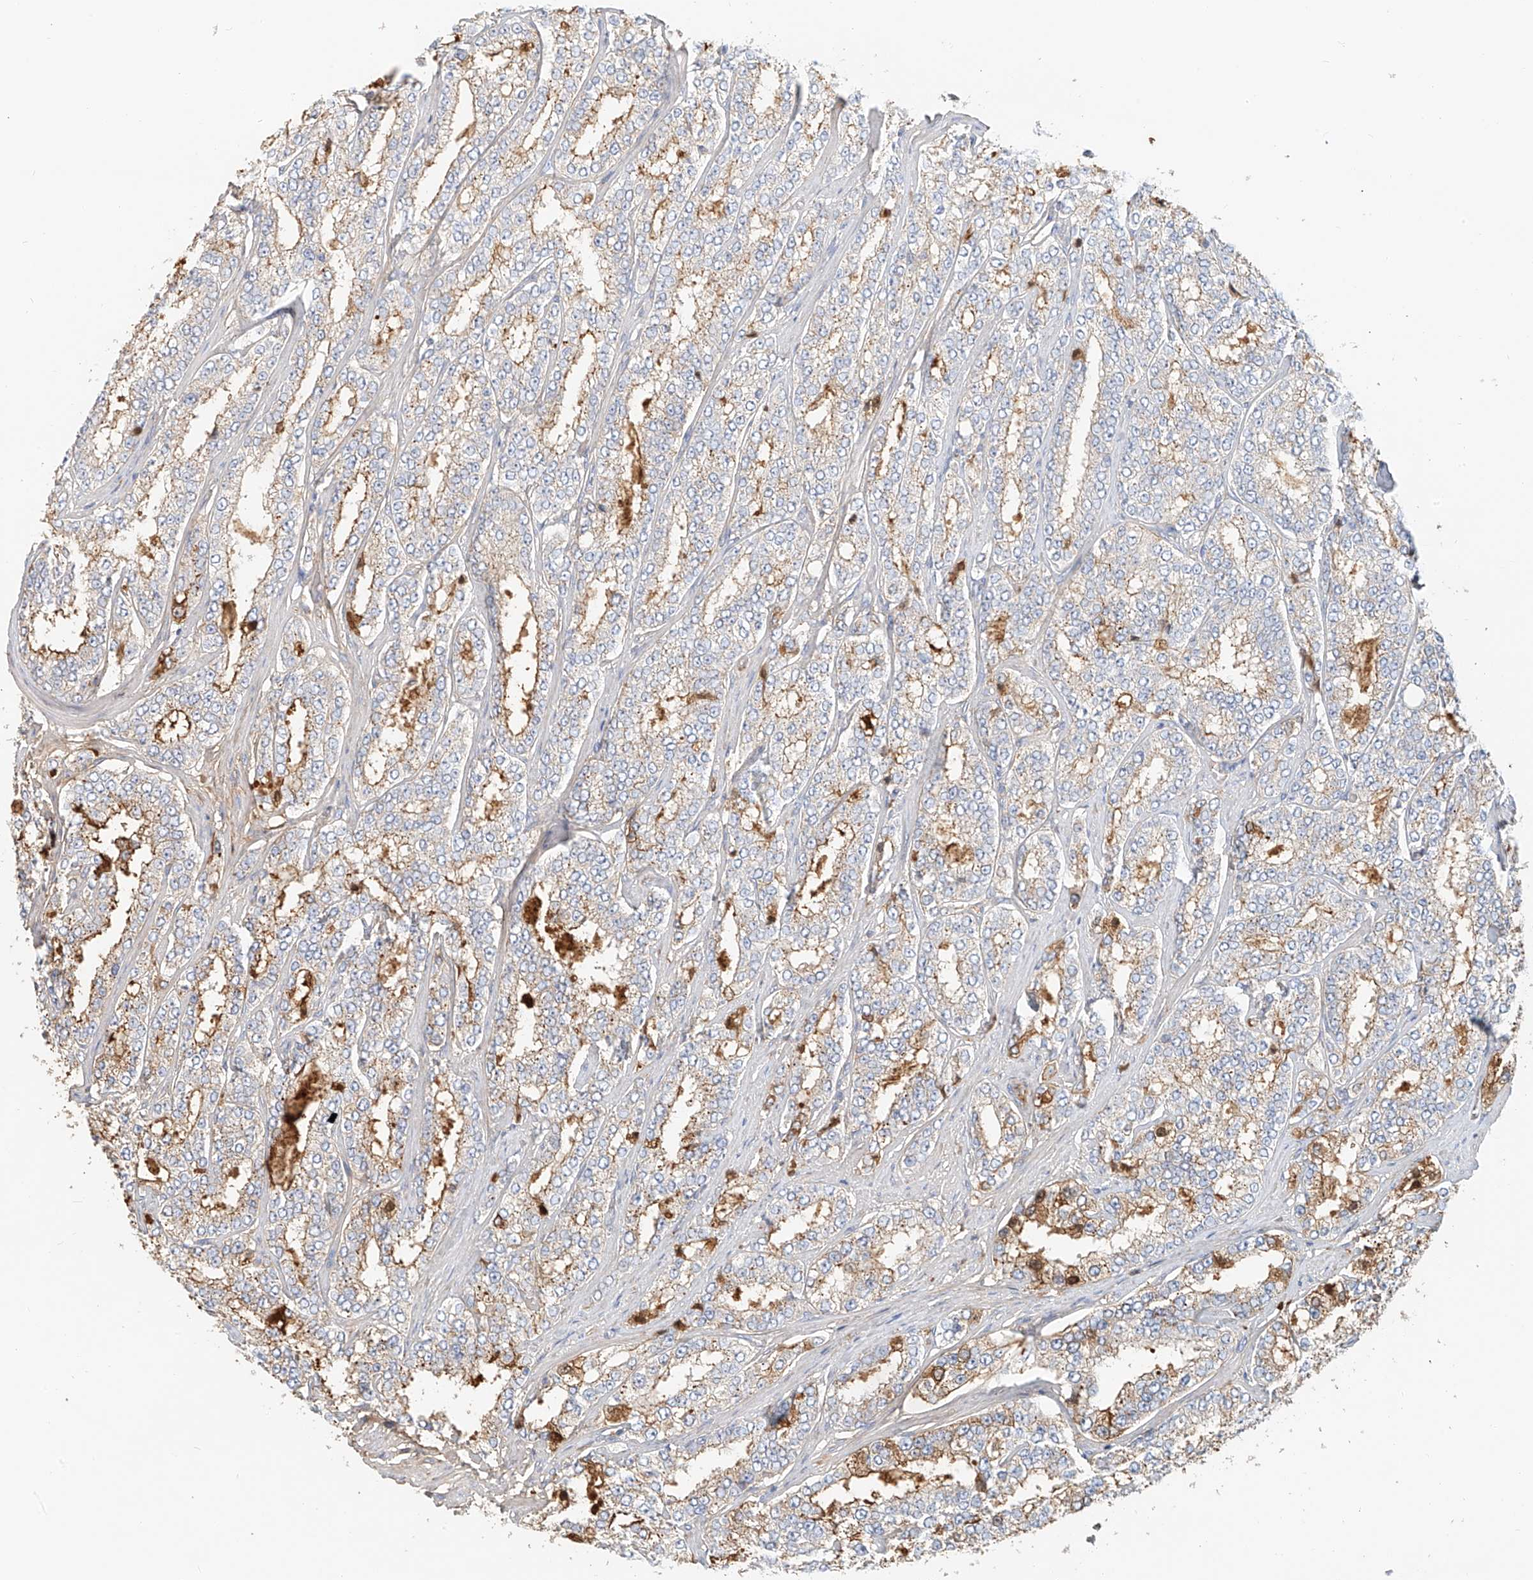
{"staining": {"intensity": "moderate", "quantity": "<25%", "location": "cytoplasmic/membranous"}, "tissue": "prostate cancer", "cell_type": "Tumor cells", "image_type": "cancer", "snomed": [{"axis": "morphology", "description": "Normal tissue, NOS"}, {"axis": "morphology", "description": "Adenocarcinoma, High grade"}, {"axis": "topography", "description": "Prostate"}], "caption": "Immunohistochemical staining of human prostate cancer exhibits low levels of moderate cytoplasmic/membranous positivity in approximately <25% of tumor cells. (DAB (3,3'-diaminobenzidine) IHC with brightfield microscopy, high magnification).", "gene": "ZFP30", "patient": {"sex": "male", "age": 83}}